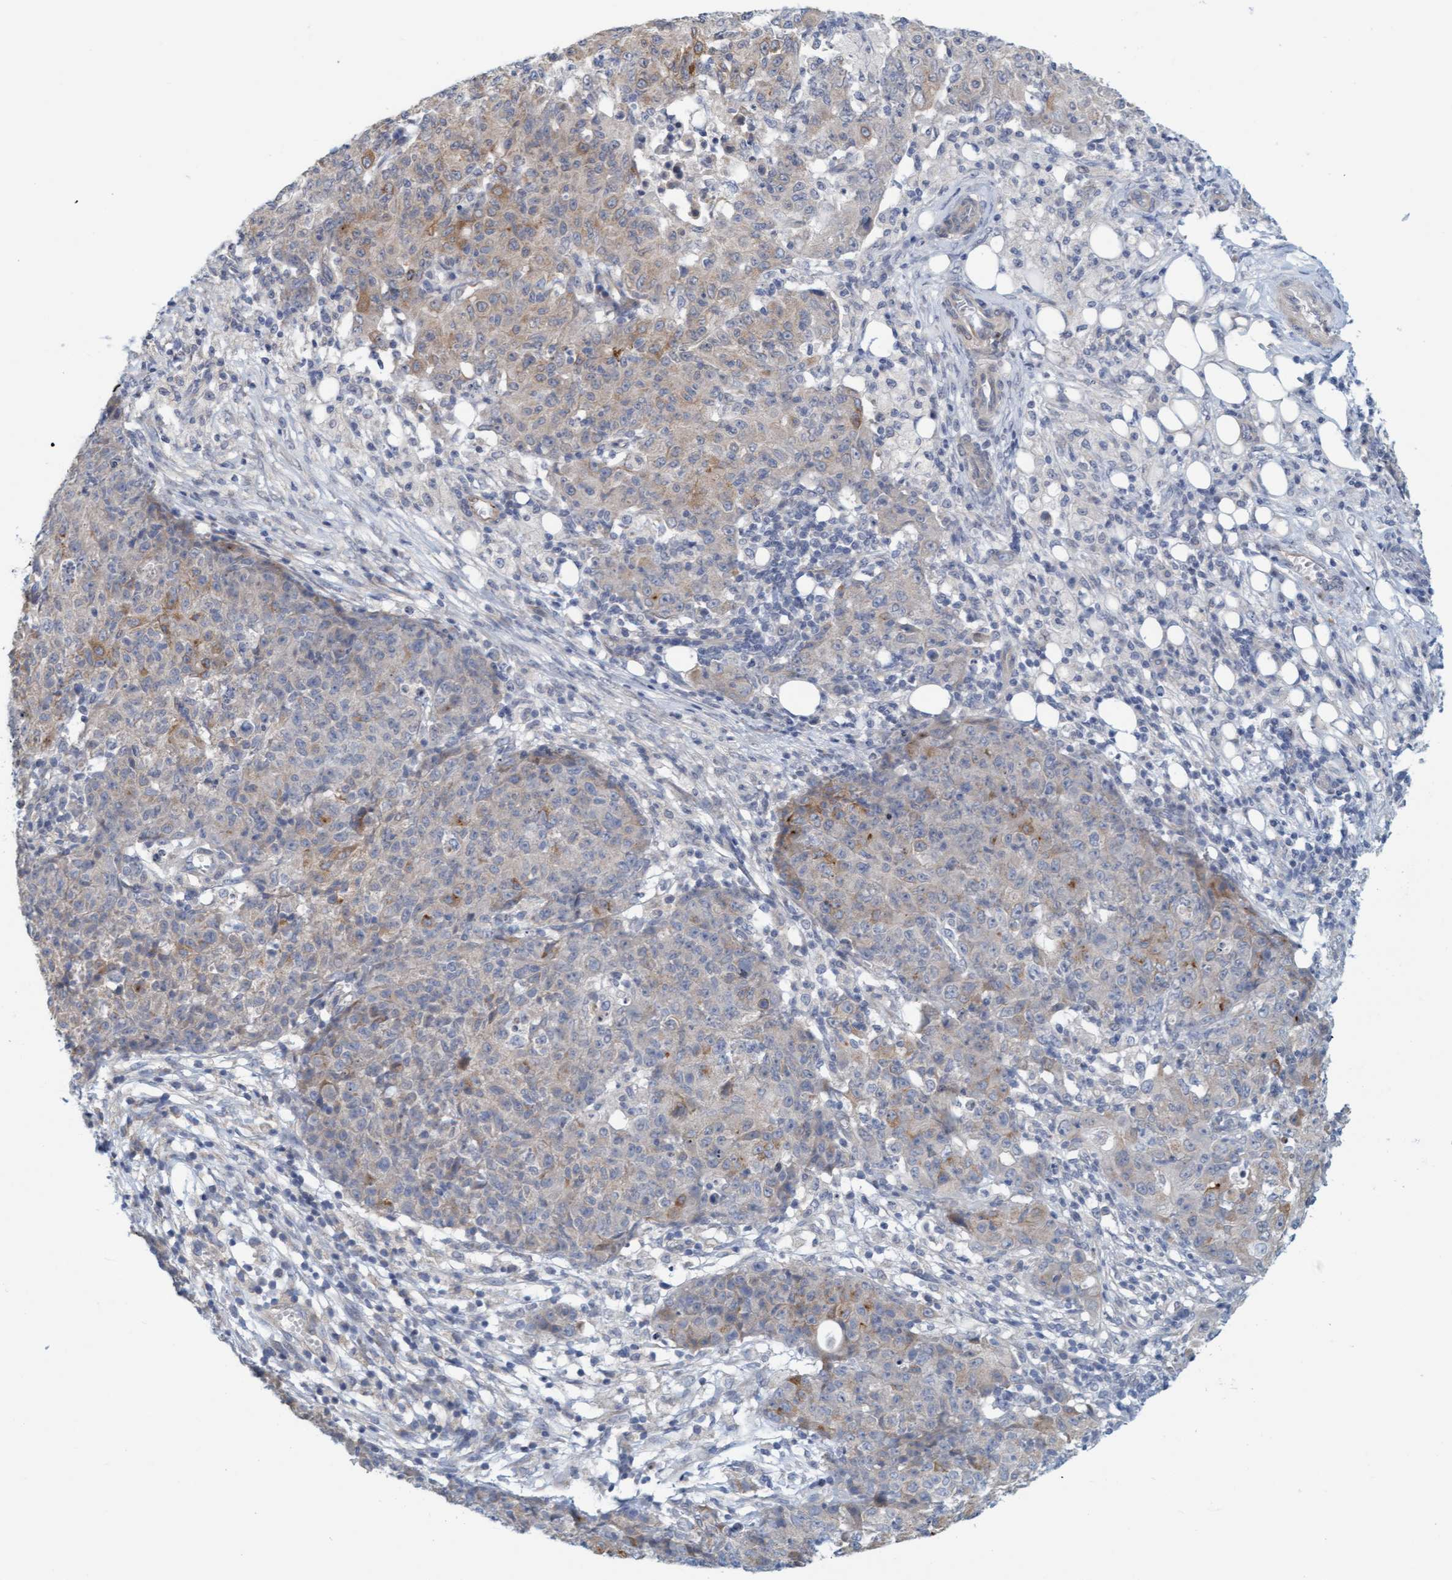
{"staining": {"intensity": "weak", "quantity": "<25%", "location": "cytoplasmic/membranous"}, "tissue": "ovarian cancer", "cell_type": "Tumor cells", "image_type": "cancer", "snomed": [{"axis": "morphology", "description": "Carcinoma, endometroid"}, {"axis": "topography", "description": "Ovary"}], "caption": "There is no significant expression in tumor cells of ovarian cancer.", "gene": "TSTD2", "patient": {"sex": "female", "age": 42}}